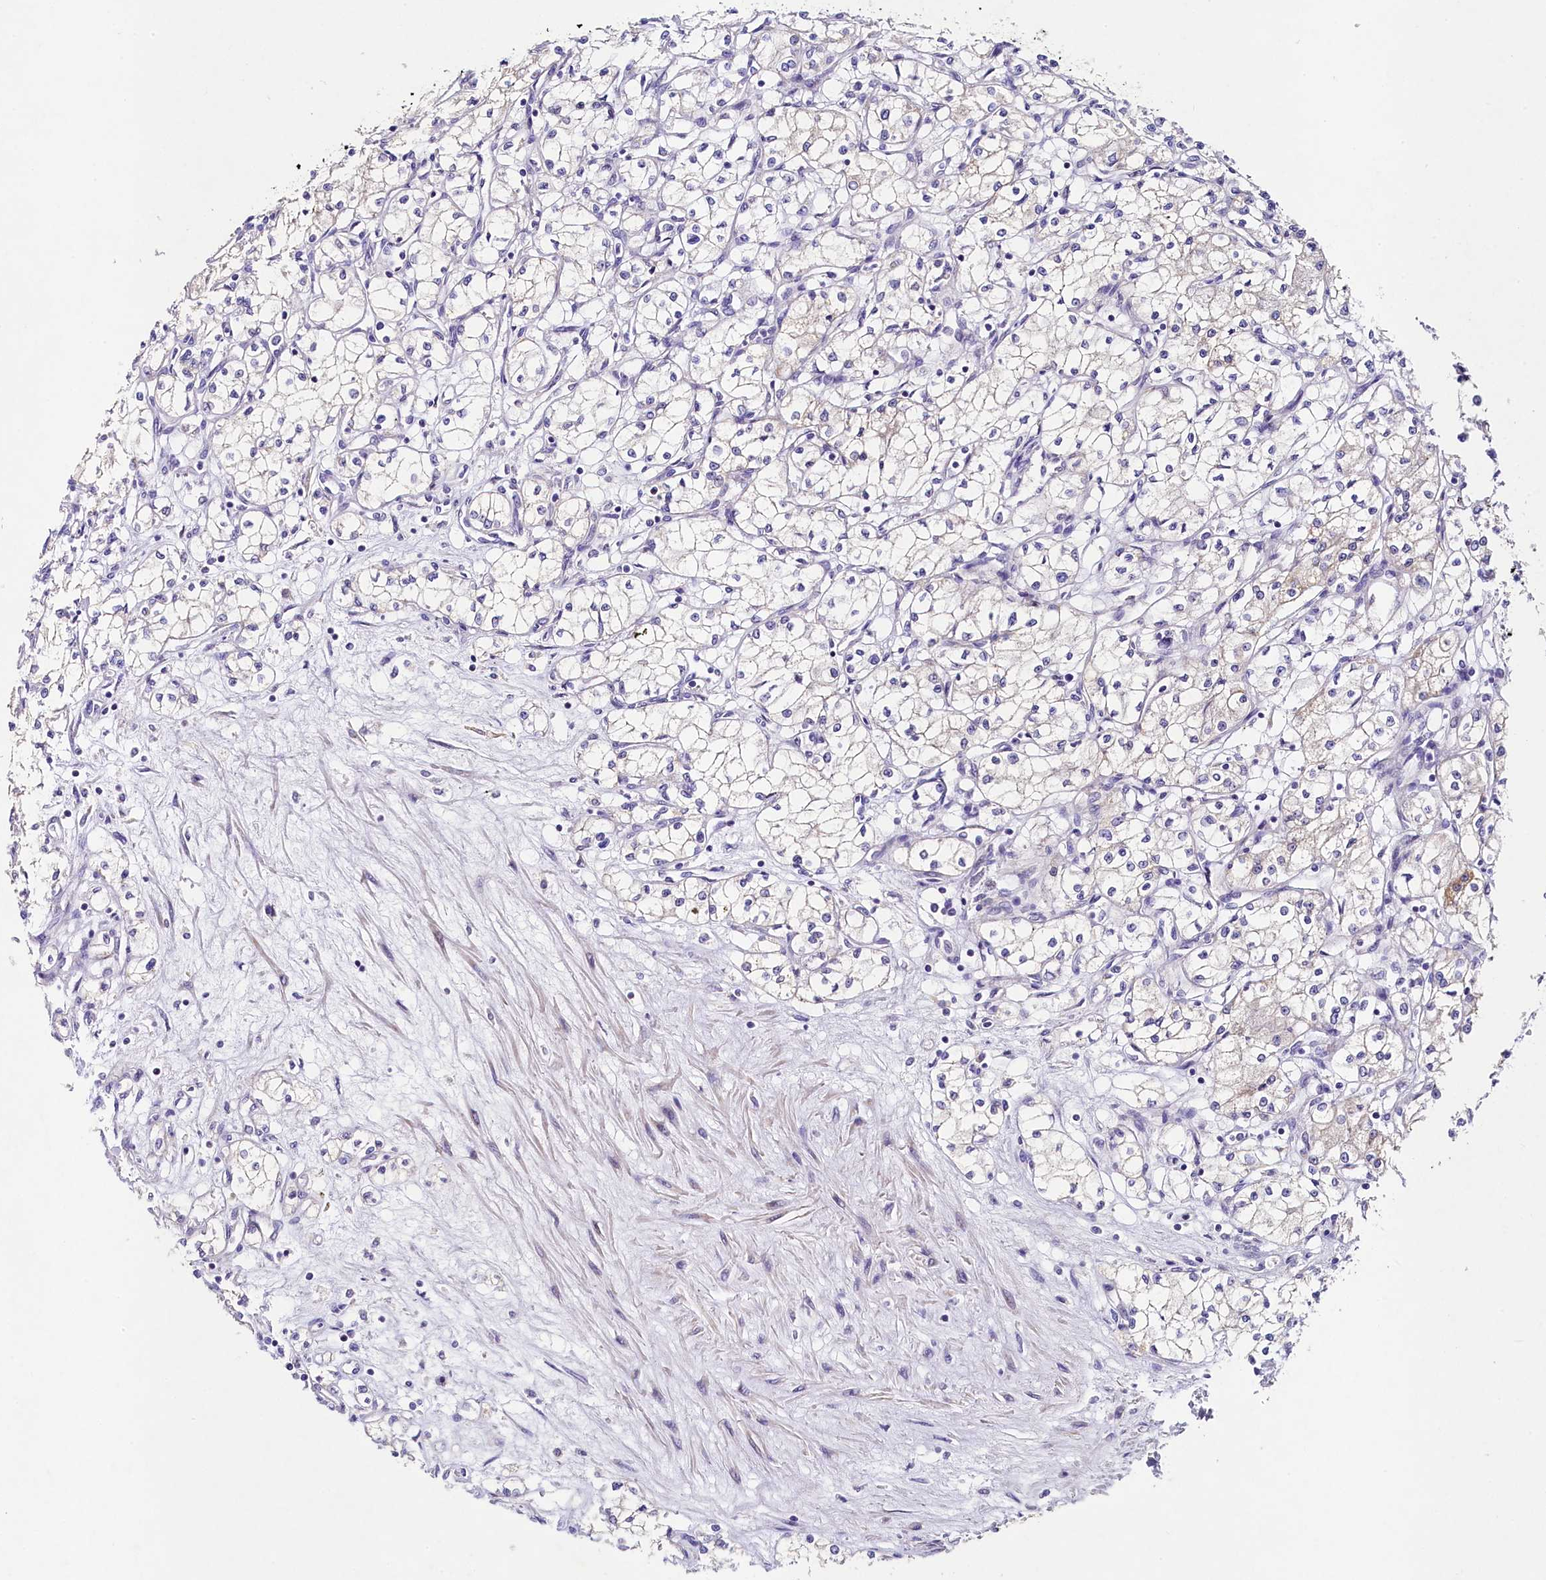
{"staining": {"intensity": "negative", "quantity": "none", "location": "none"}, "tissue": "renal cancer", "cell_type": "Tumor cells", "image_type": "cancer", "snomed": [{"axis": "morphology", "description": "Adenocarcinoma, NOS"}, {"axis": "topography", "description": "Kidney"}], "caption": "IHC image of neoplastic tissue: human renal adenocarcinoma stained with DAB (3,3'-diaminobenzidine) reveals no significant protein positivity in tumor cells.", "gene": "FXYD6", "patient": {"sex": "male", "age": 59}}